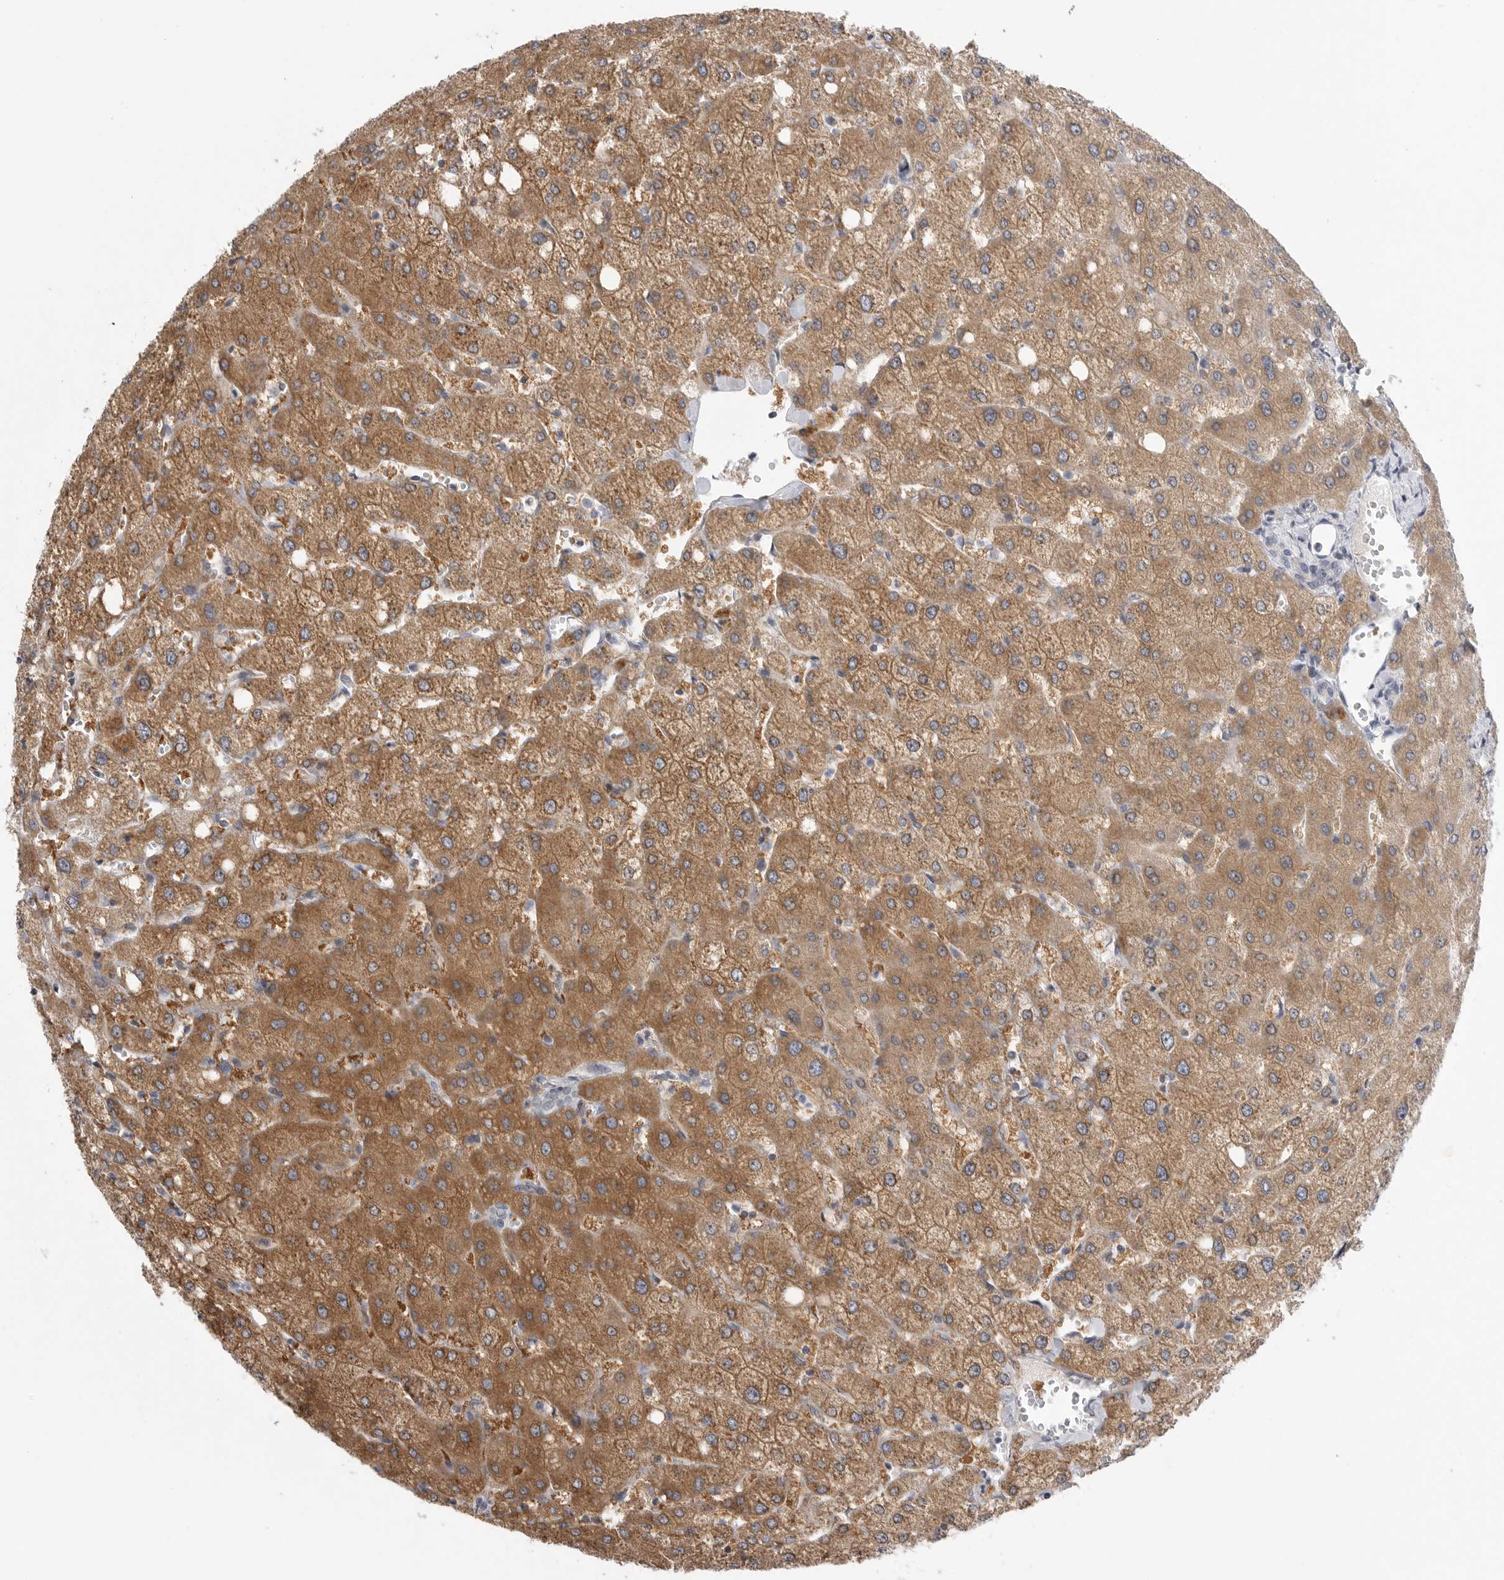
{"staining": {"intensity": "negative", "quantity": "none", "location": "none"}, "tissue": "liver", "cell_type": "Cholangiocytes", "image_type": "normal", "snomed": [{"axis": "morphology", "description": "Normal tissue, NOS"}, {"axis": "topography", "description": "Liver"}], "caption": "This image is of benign liver stained with immunohistochemistry (IHC) to label a protein in brown with the nuclei are counter-stained blue. There is no expression in cholangiocytes.", "gene": "FBXO43", "patient": {"sex": "female", "age": 54}}